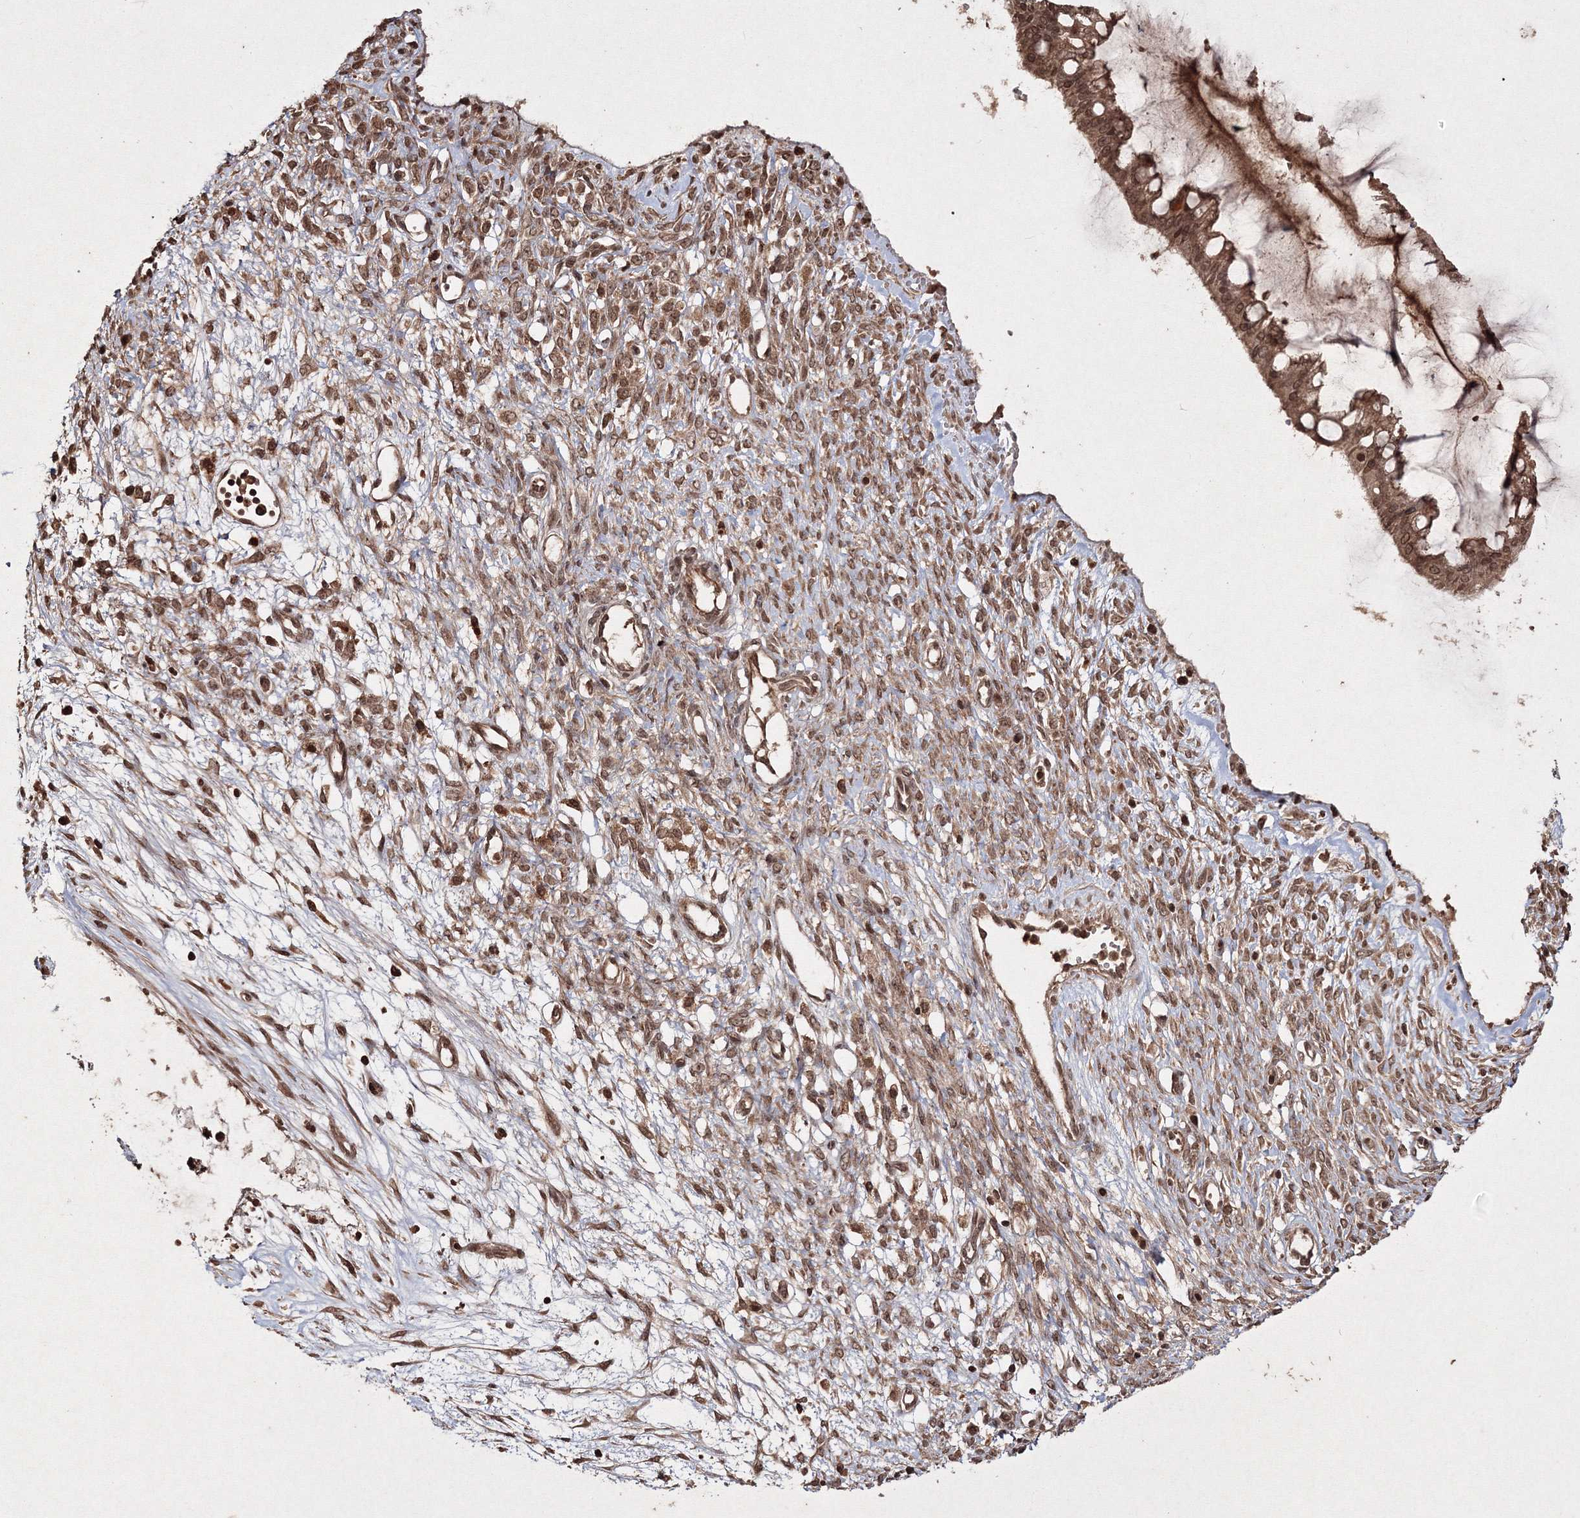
{"staining": {"intensity": "moderate", "quantity": ">75%", "location": "cytoplasmic/membranous,nuclear"}, "tissue": "ovarian cancer", "cell_type": "Tumor cells", "image_type": "cancer", "snomed": [{"axis": "morphology", "description": "Cystadenocarcinoma, mucinous, NOS"}, {"axis": "topography", "description": "Ovary"}], "caption": "Ovarian cancer tissue exhibits moderate cytoplasmic/membranous and nuclear expression in about >75% of tumor cells, visualized by immunohistochemistry.", "gene": "PEX13", "patient": {"sex": "female", "age": 73}}